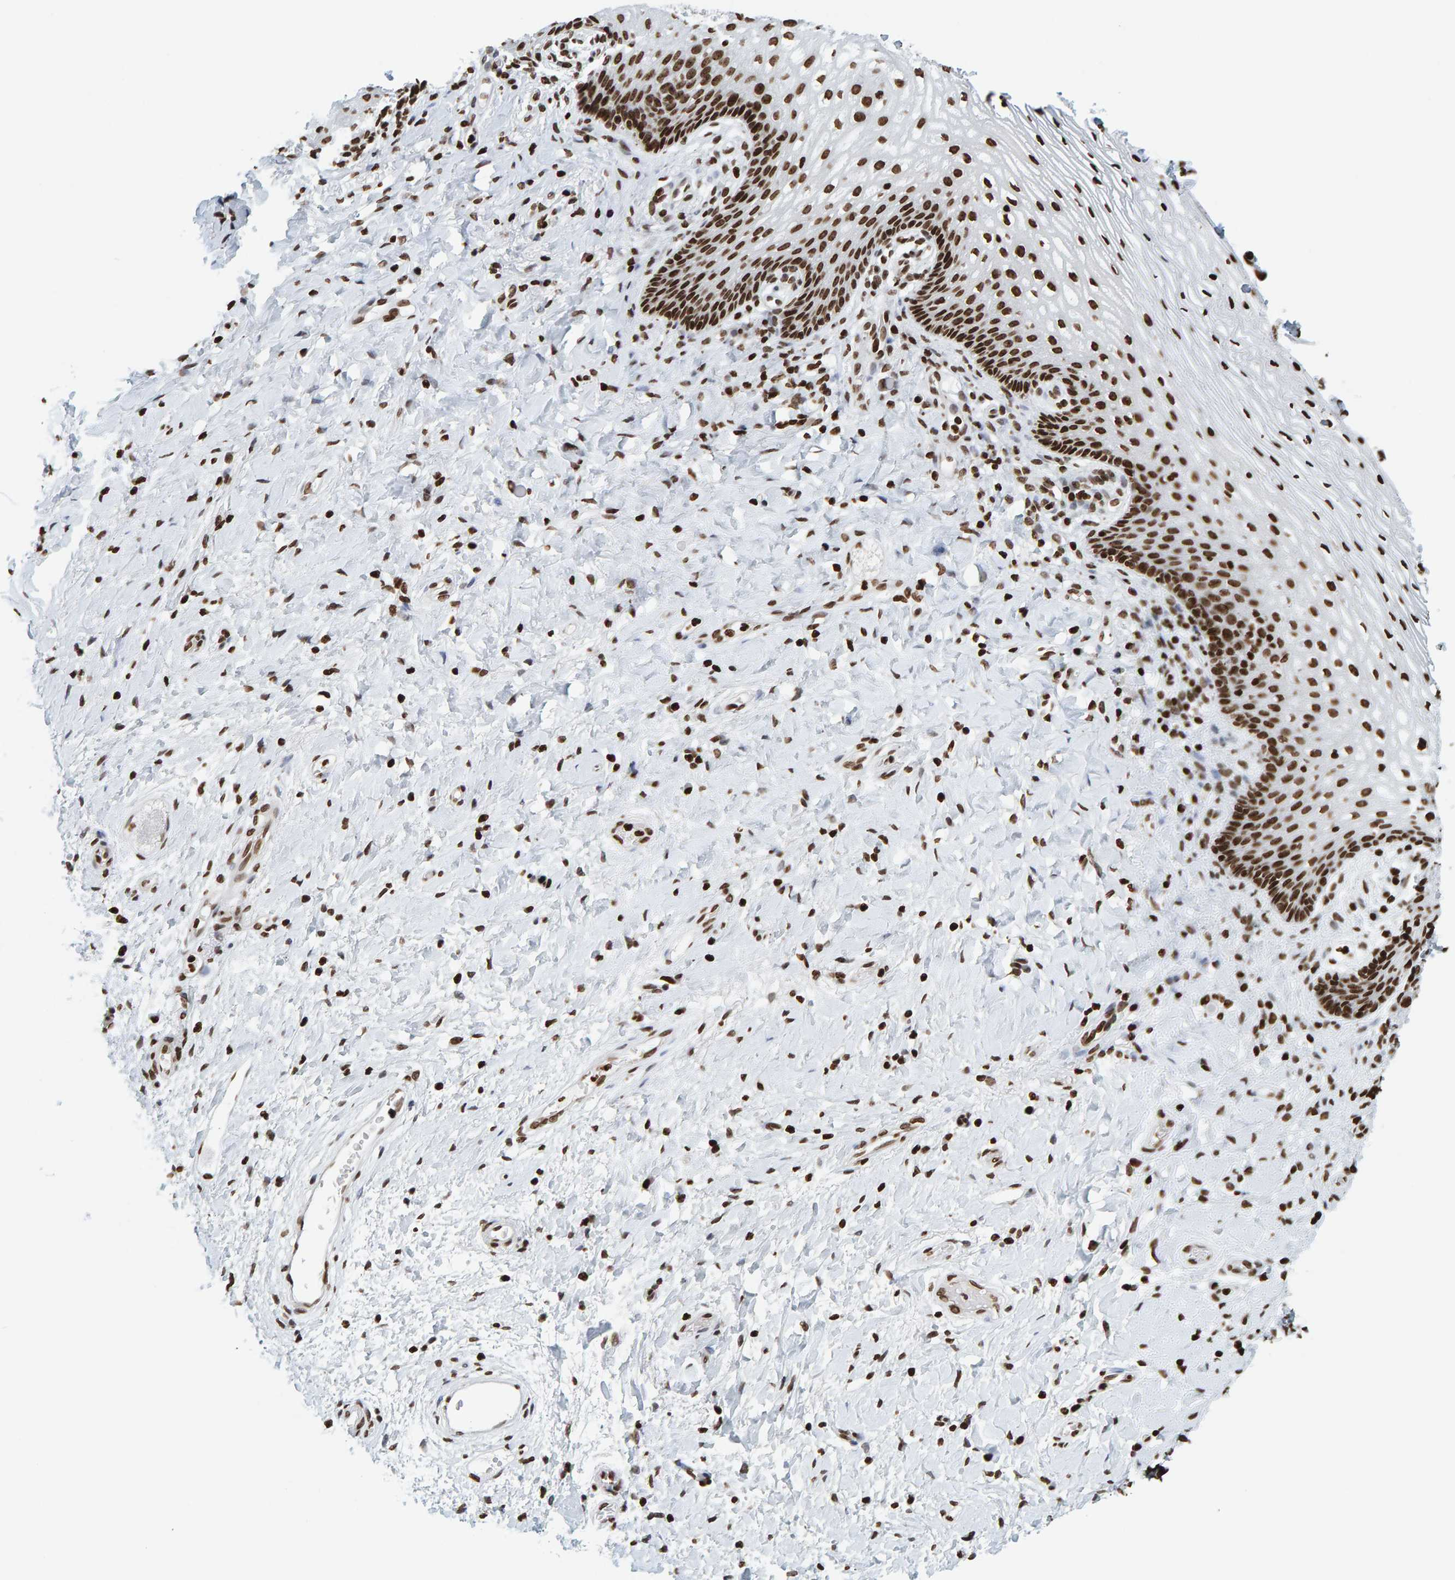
{"staining": {"intensity": "strong", "quantity": ">75%", "location": "nuclear"}, "tissue": "vagina", "cell_type": "Squamous epithelial cells", "image_type": "normal", "snomed": [{"axis": "morphology", "description": "Normal tissue, NOS"}, {"axis": "topography", "description": "Vagina"}], "caption": "Squamous epithelial cells show strong nuclear staining in approximately >75% of cells in benign vagina.", "gene": "BRF2", "patient": {"sex": "female", "age": 60}}